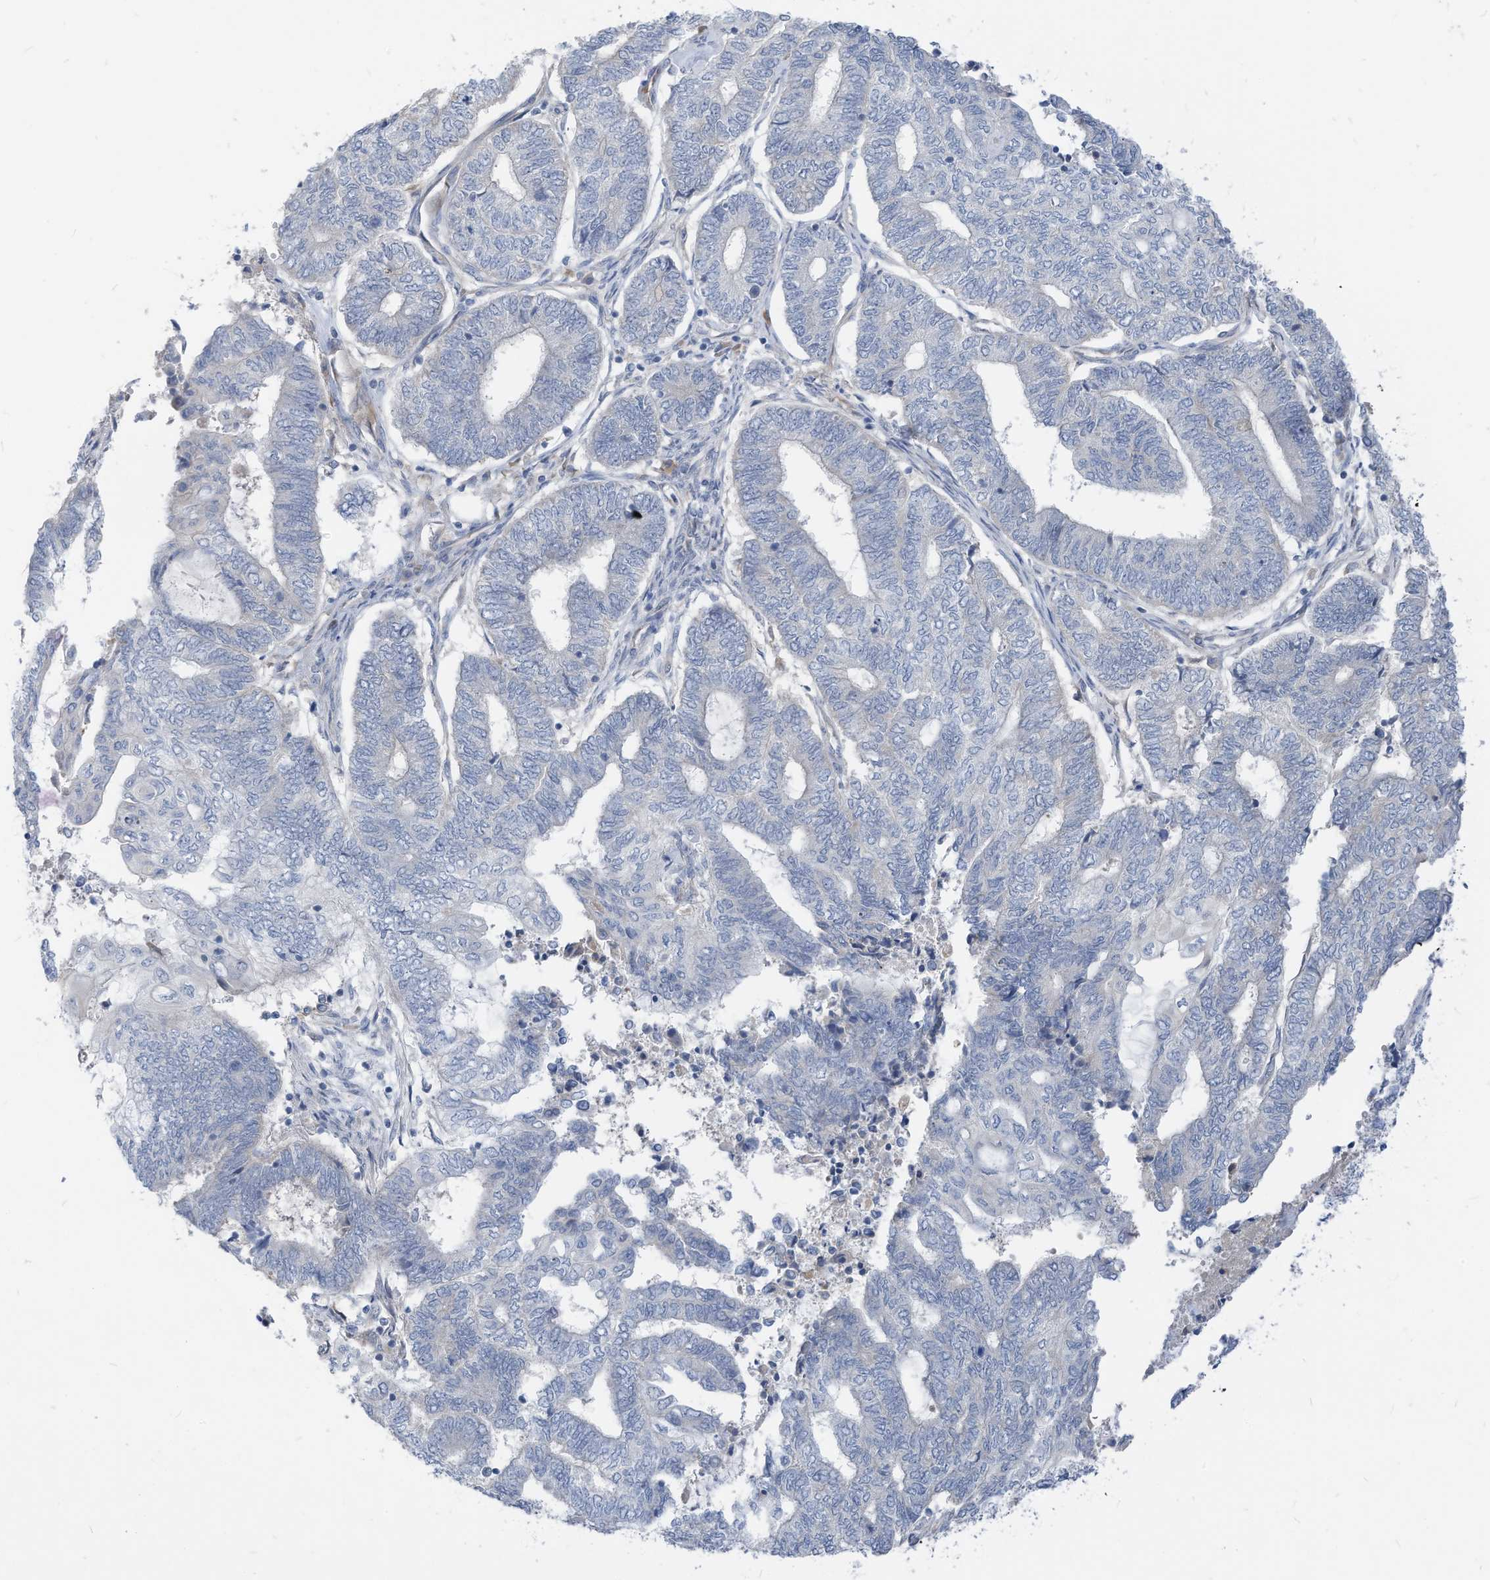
{"staining": {"intensity": "negative", "quantity": "none", "location": "none"}, "tissue": "endometrial cancer", "cell_type": "Tumor cells", "image_type": "cancer", "snomed": [{"axis": "morphology", "description": "Adenocarcinoma, NOS"}, {"axis": "topography", "description": "Uterus"}, {"axis": "topography", "description": "Endometrium"}], "caption": "Immunohistochemistry (IHC) photomicrograph of neoplastic tissue: endometrial cancer (adenocarcinoma) stained with DAB (3,3'-diaminobenzidine) exhibits no significant protein expression in tumor cells.", "gene": "LDAH", "patient": {"sex": "female", "age": 70}}